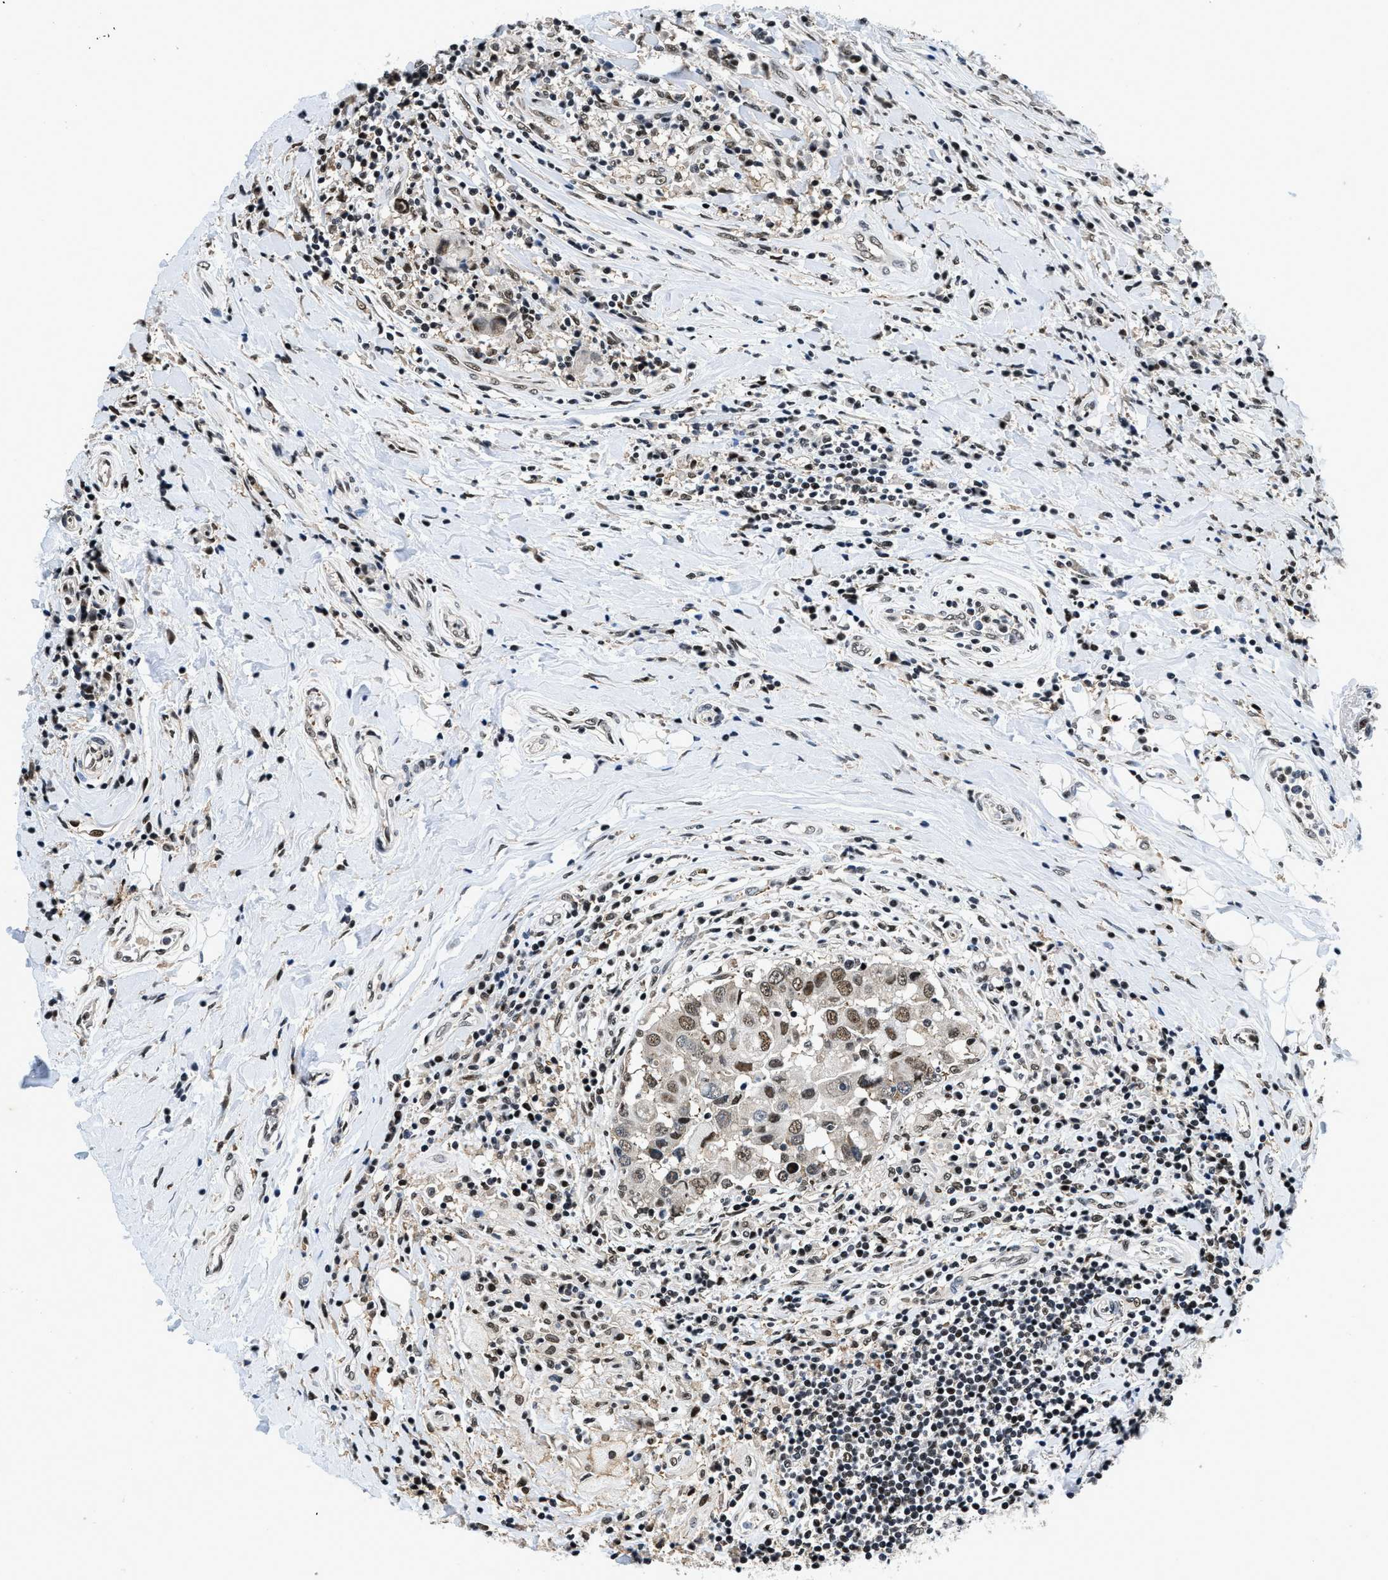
{"staining": {"intensity": "moderate", "quantity": "25%-75%", "location": "nuclear"}, "tissue": "breast cancer", "cell_type": "Tumor cells", "image_type": "cancer", "snomed": [{"axis": "morphology", "description": "Duct carcinoma"}, {"axis": "topography", "description": "Breast"}], "caption": "Infiltrating ductal carcinoma (breast) tissue shows moderate nuclear expression in about 25%-75% of tumor cells The staining was performed using DAB to visualize the protein expression in brown, while the nuclei were stained in blue with hematoxylin (Magnification: 20x).", "gene": "HNRNPH2", "patient": {"sex": "female", "age": 27}}